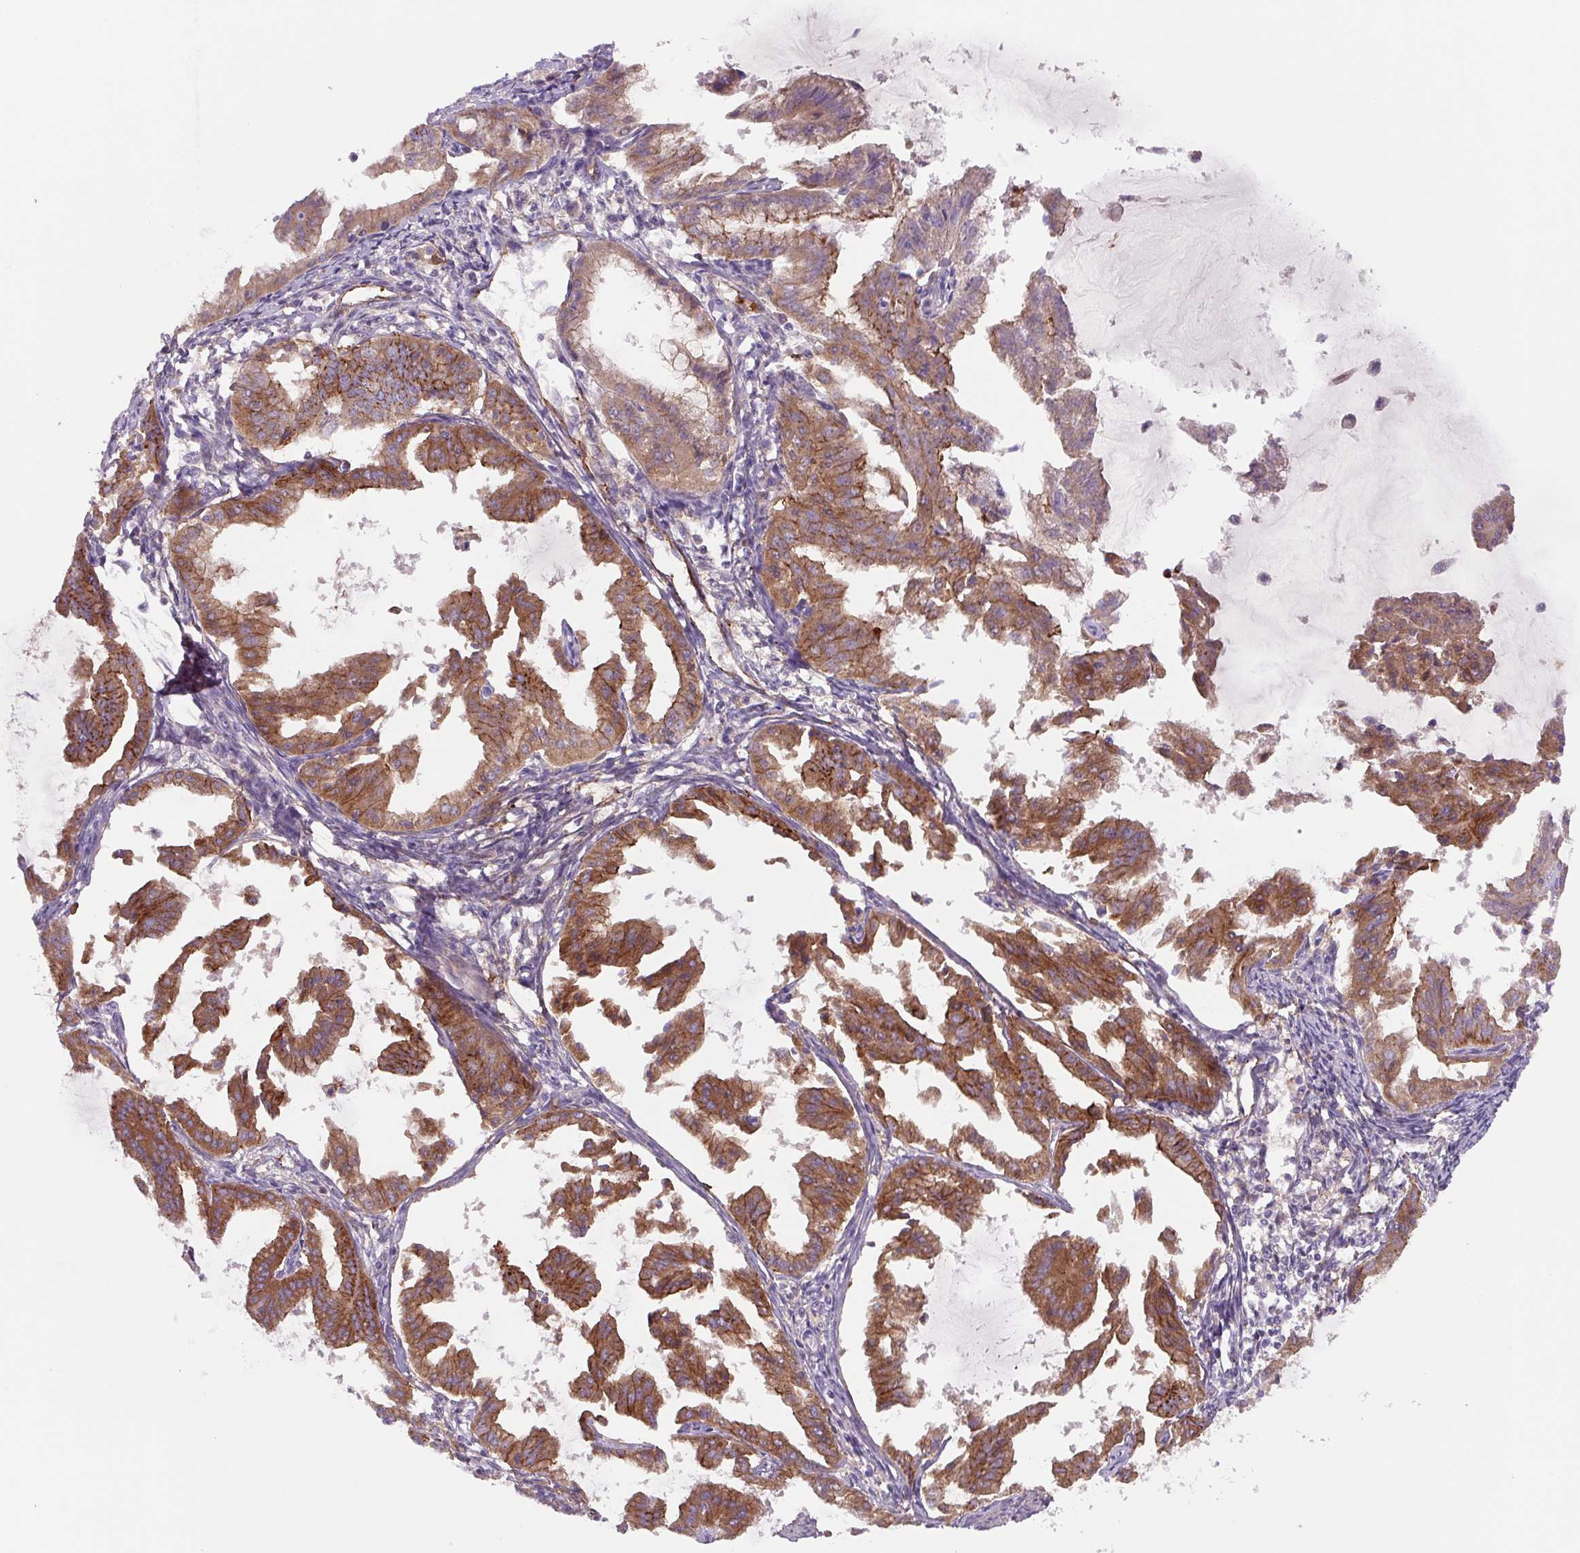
{"staining": {"intensity": "moderate", "quantity": ">75%", "location": "cytoplasmic/membranous"}, "tissue": "endometrial cancer", "cell_type": "Tumor cells", "image_type": "cancer", "snomed": [{"axis": "morphology", "description": "Adenocarcinoma, NOS"}, {"axis": "topography", "description": "Endometrium"}], "caption": "Immunohistochemistry (IHC) histopathology image of adenocarcinoma (endometrial) stained for a protein (brown), which reveals medium levels of moderate cytoplasmic/membranous expression in about >75% of tumor cells.", "gene": "DHFR2", "patient": {"sex": "female", "age": 70}}